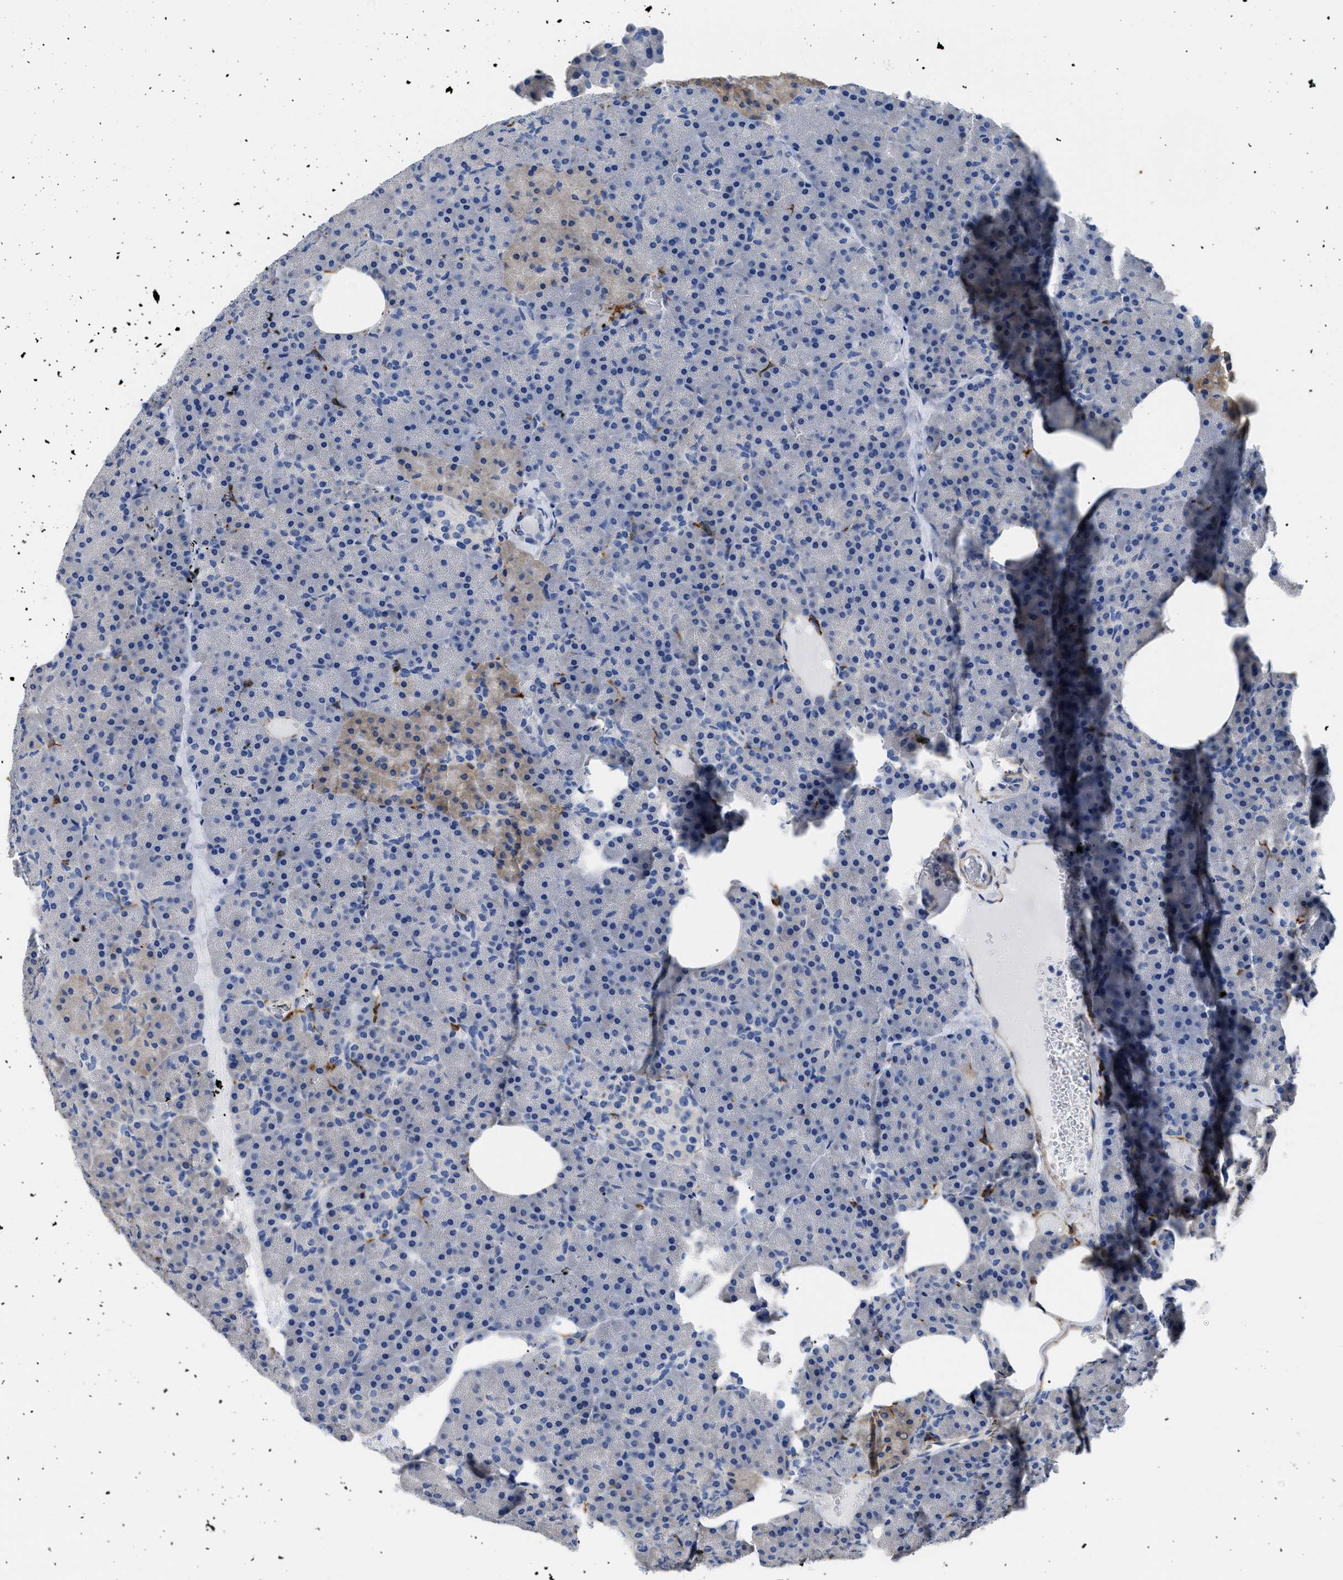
{"staining": {"intensity": "negative", "quantity": "none", "location": "none"}, "tissue": "pancreas", "cell_type": "Exocrine glandular cells", "image_type": "normal", "snomed": [{"axis": "morphology", "description": "Normal tissue, NOS"}, {"axis": "morphology", "description": "Carcinoid, malignant, NOS"}, {"axis": "topography", "description": "Pancreas"}], "caption": "Immunohistochemistry micrograph of unremarkable pancreas: human pancreas stained with DAB (3,3'-diaminobenzidine) shows no significant protein expression in exocrine glandular cells.", "gene": "HLA", "patient": {"sex": "female", "age": 35}}